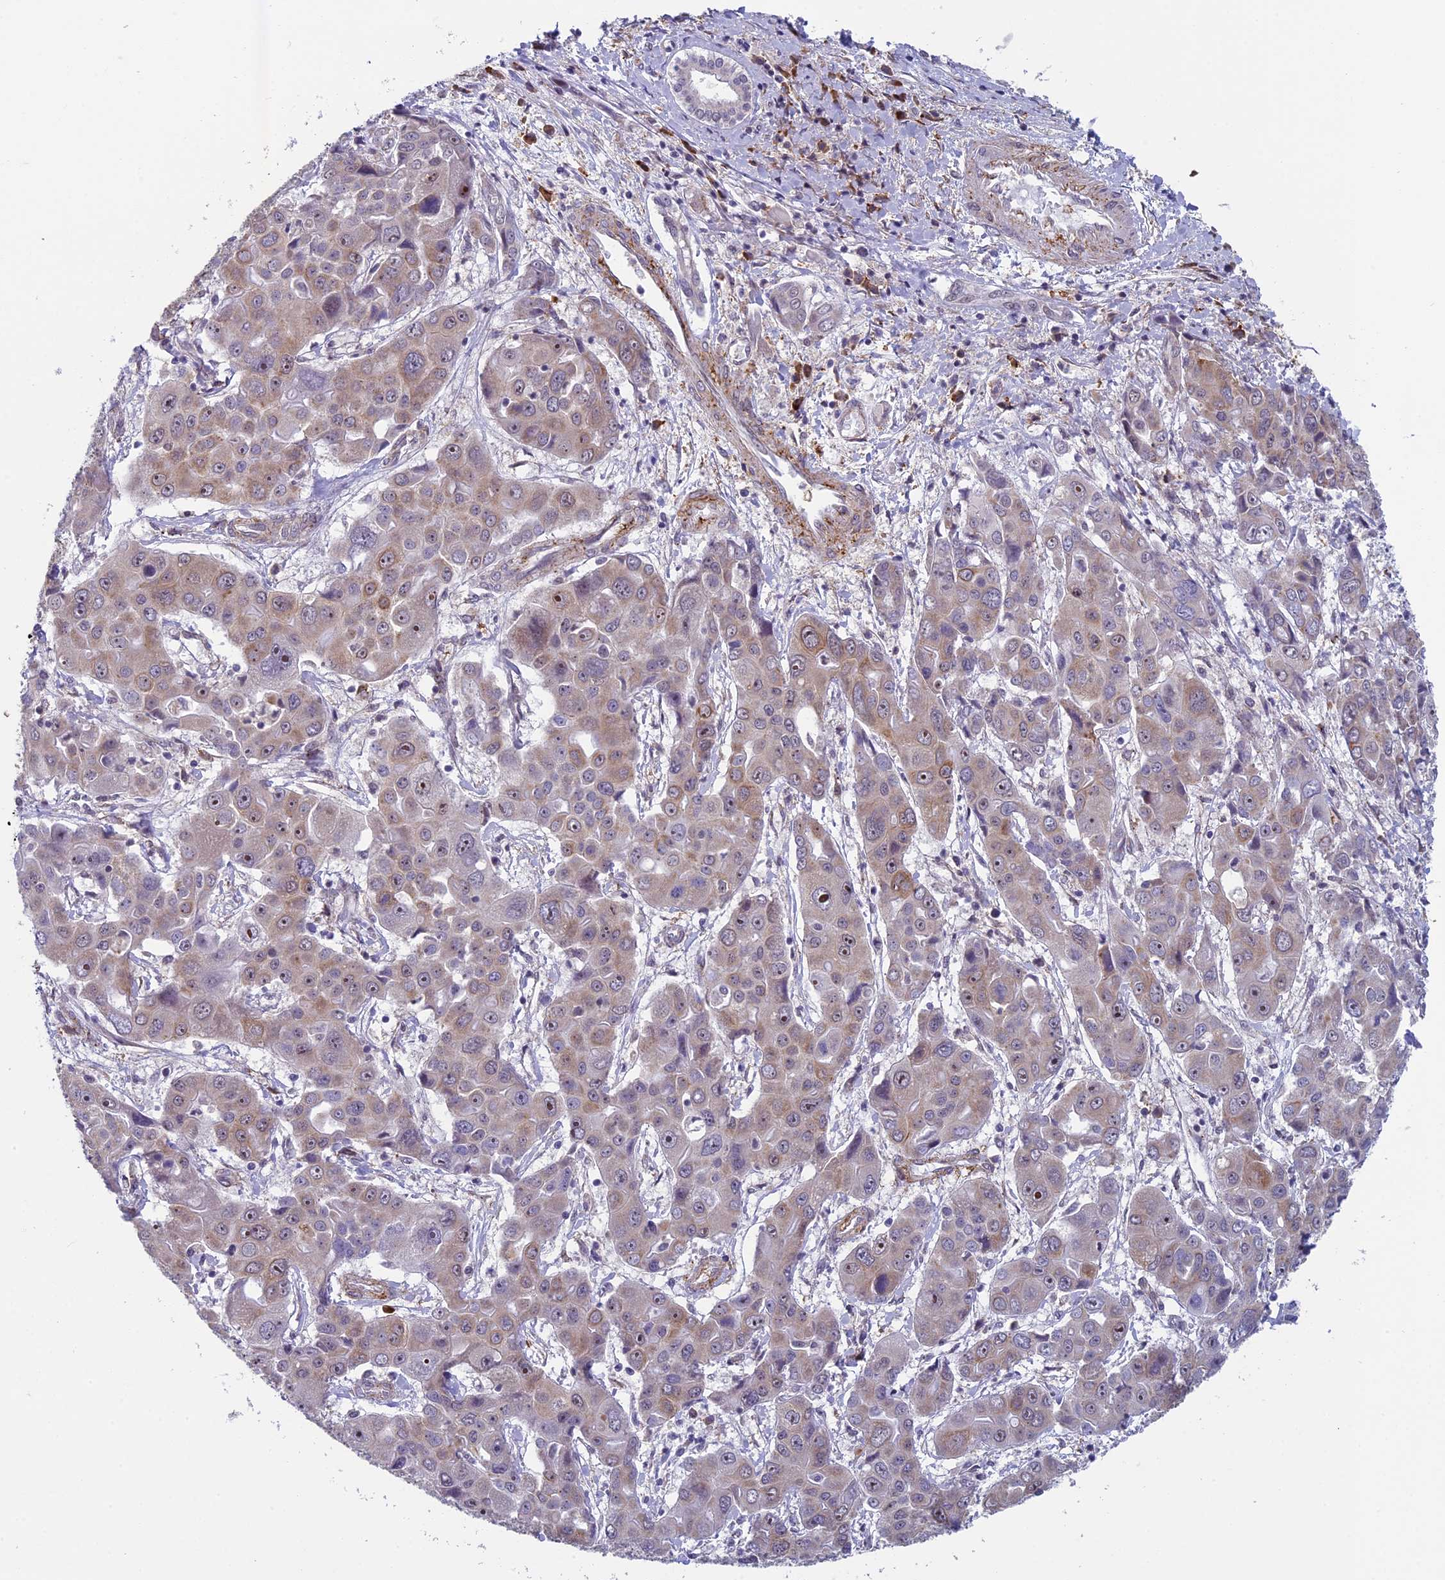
{"staining": {"intensity": "weak", "quantity": "25%-75%", "location": "cytoplasmic/membranous"}, "tissue": "liver cancer", "cell_type": "Tumor cells", "image_type": "cancer", "snomed": [{"axis": "morphology", "description": "Cholangiocarcinoma"}, {"axis": "topography", "description": "Liver"}], "caption": "This histopathology image demonstrates IHC staining of human liver cancer (cholangiocarcinoma), with low weak cytoplasmic/membranous positivity in about 25%-75% of tumor cells.", "gene": "CNEP1R1", "patient": {"sex": "male", "age": 67}}